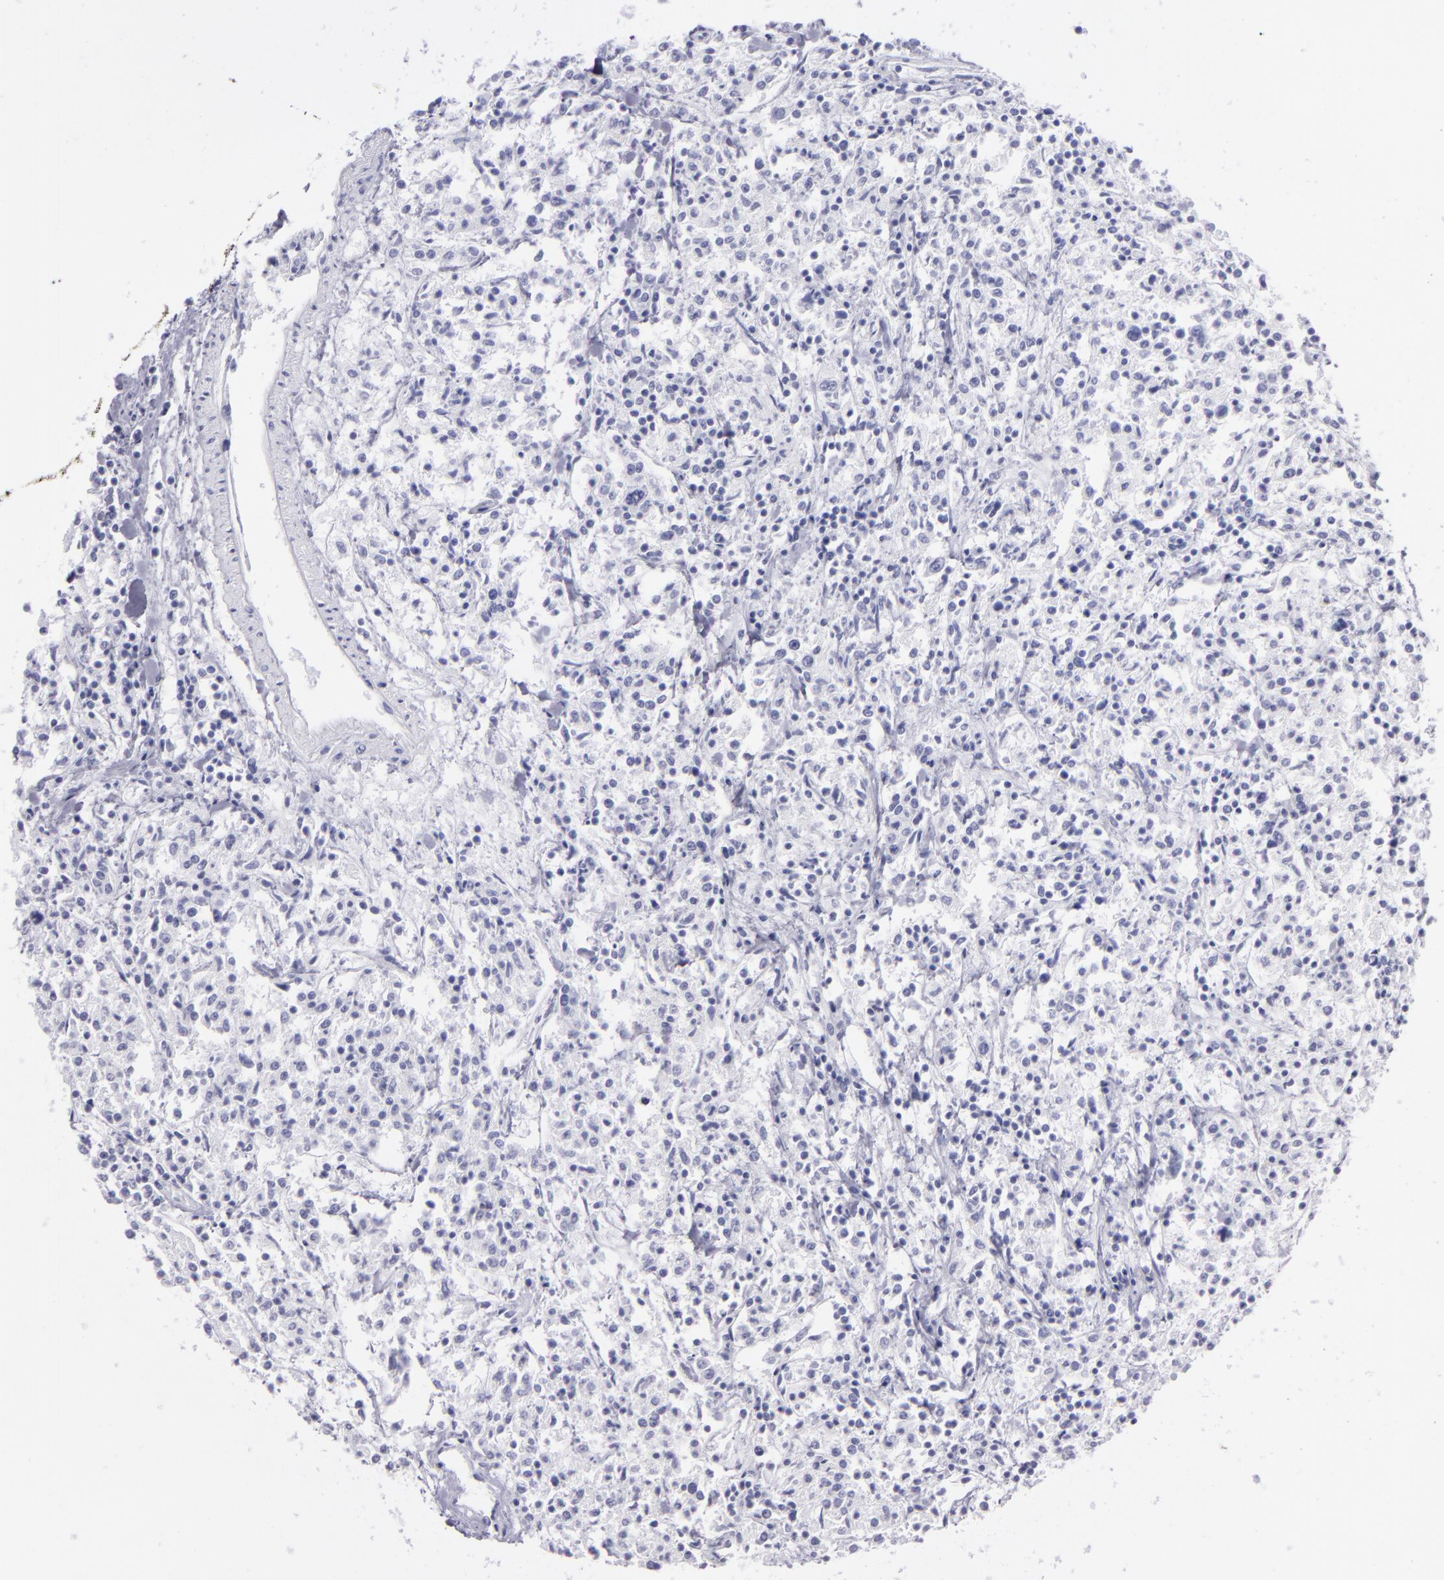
{"staining": {"intensity": "negative", "quantity": "none", "location": "none"}, "tissue": "lymphoma", "cell_type": "Tumor cells", "image_type": "cancer", "snomed": [{"axis": "morphology", "description": "Malignant lymphoma, non-Hodgkin's type, Low grade"}, {"axis": "topography", "description": "Small intestine"}], "caption": "There is no significant expression in tumor cells of lymphoma.", "gene": "PVALB", "patient": {"sex": "female", "age": 59}}